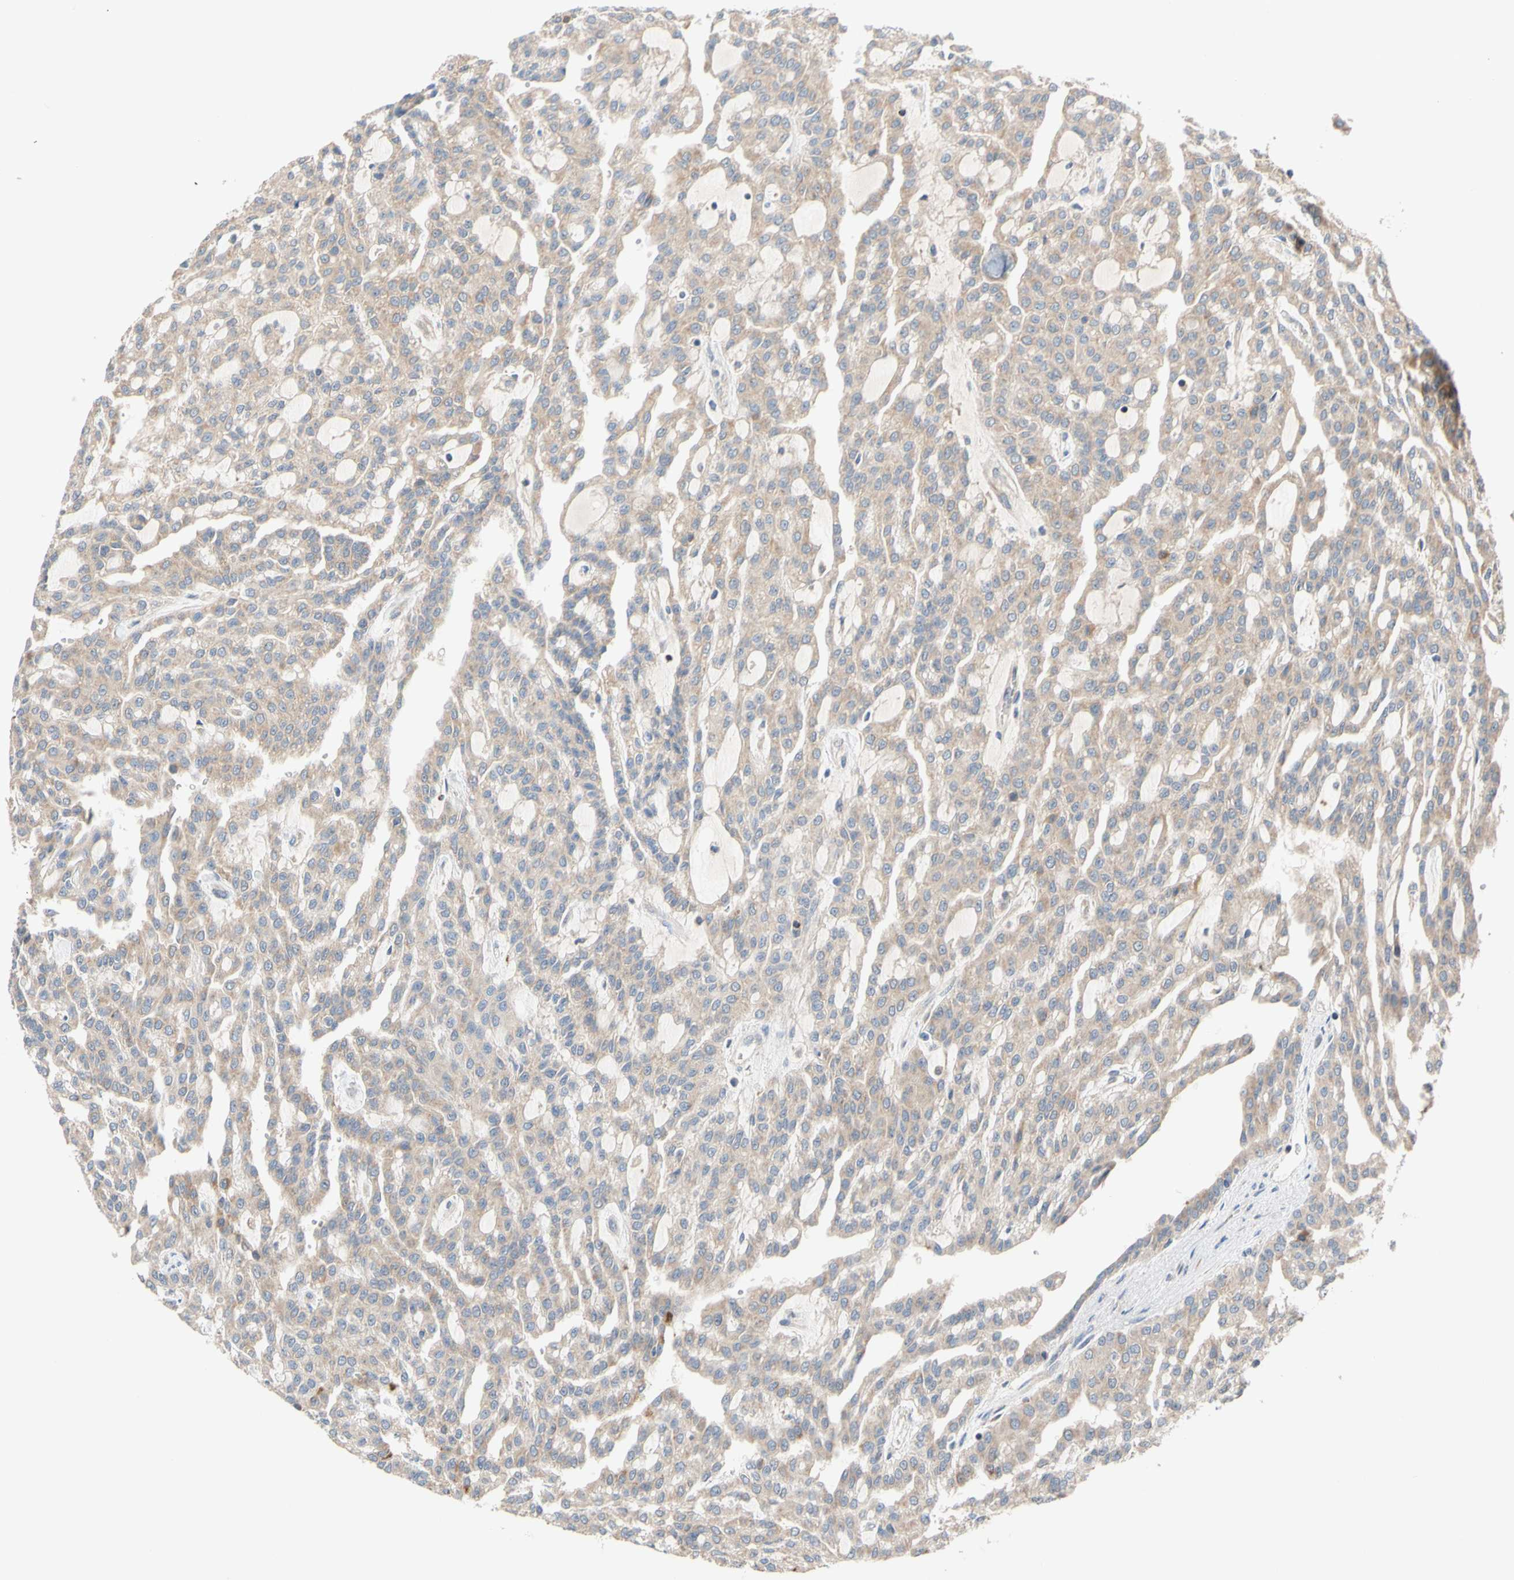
{"staining": {"intensity": "weak", "quantity": ">75%", "location": "cytoplasmic/membranous"}, "tissue": "renal cancer", "cell_type": "Tumor cells", "image_type": "cancer", "snomed": [{"axis": "morphology", "description": "Adenocarcinoma, NOS"}, {"axis": "topography", "description": "Kidney"}], "caption": "This is an image of immunohistochemistry (IHC) staining of renal cancer, which shows weak positivity in the cytoplasmic/membranous of tumor cells.", "gene": "MBTPS2", "patient": {"sex": "male", "age": 63}}